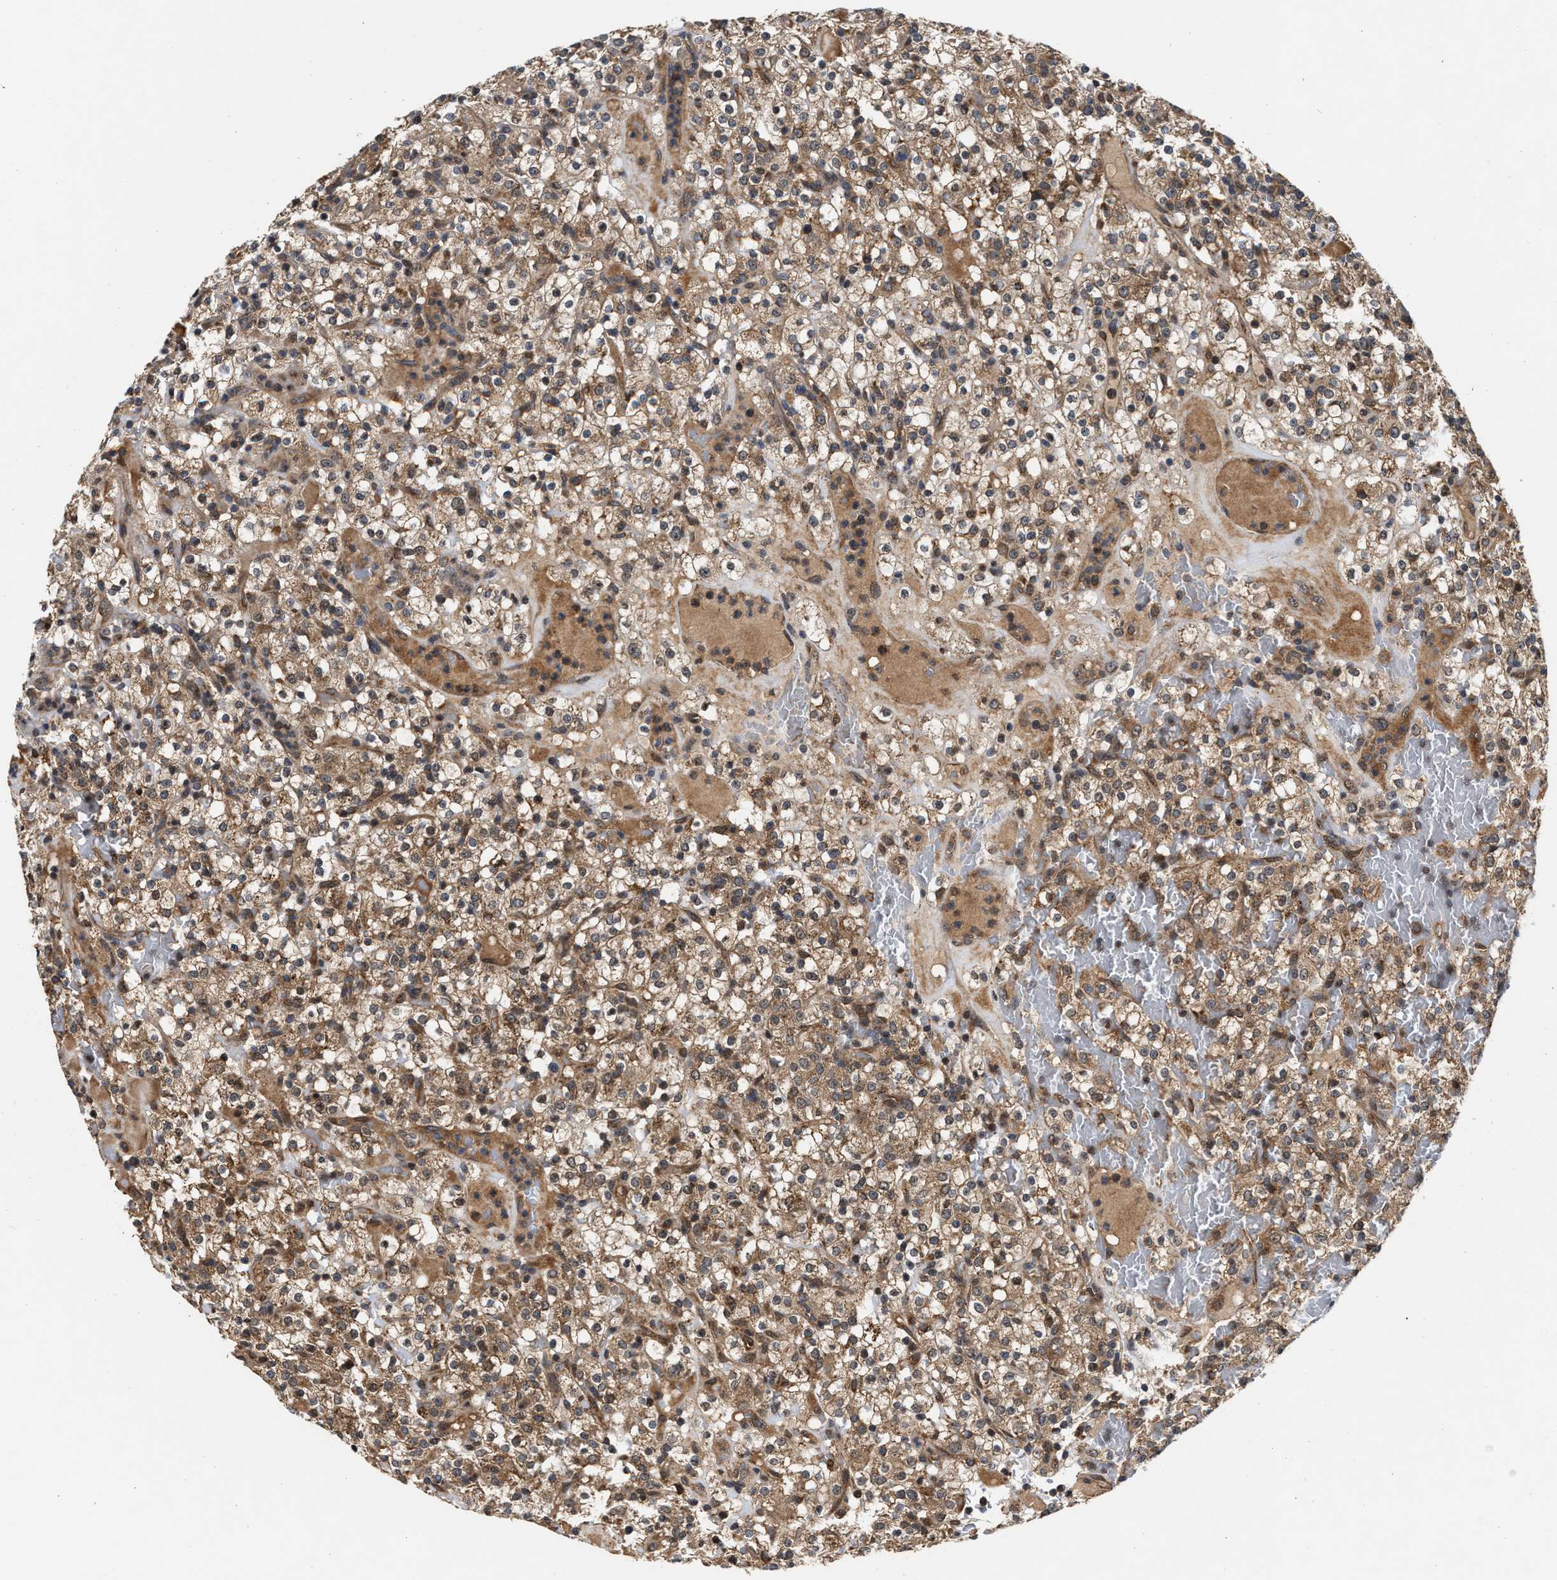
{"staining": {"intensity": "moderate", "quantity": ">75%", "location": "cytoplasmic/membranous"}, "tissue": "renal cancer", "cell_type": "Tumor cells", "image_type": "cancer", "snomed": [{"axis": "morphology", "description": "Normal tissue, NOS"}, {"axis": "morphology", "description": "Adenocarcinoma, NOS"}, {"axis": "topography", "description": "Kidney"}], "caption": "Protein expression by immunohistochemistry demonstrates moderate cytoplasmic/membranous staining in approximately >75% of tumor cells in renal cancer.", "gene": "CFLAR", "patient": {"sex": "female", "age": 72}}